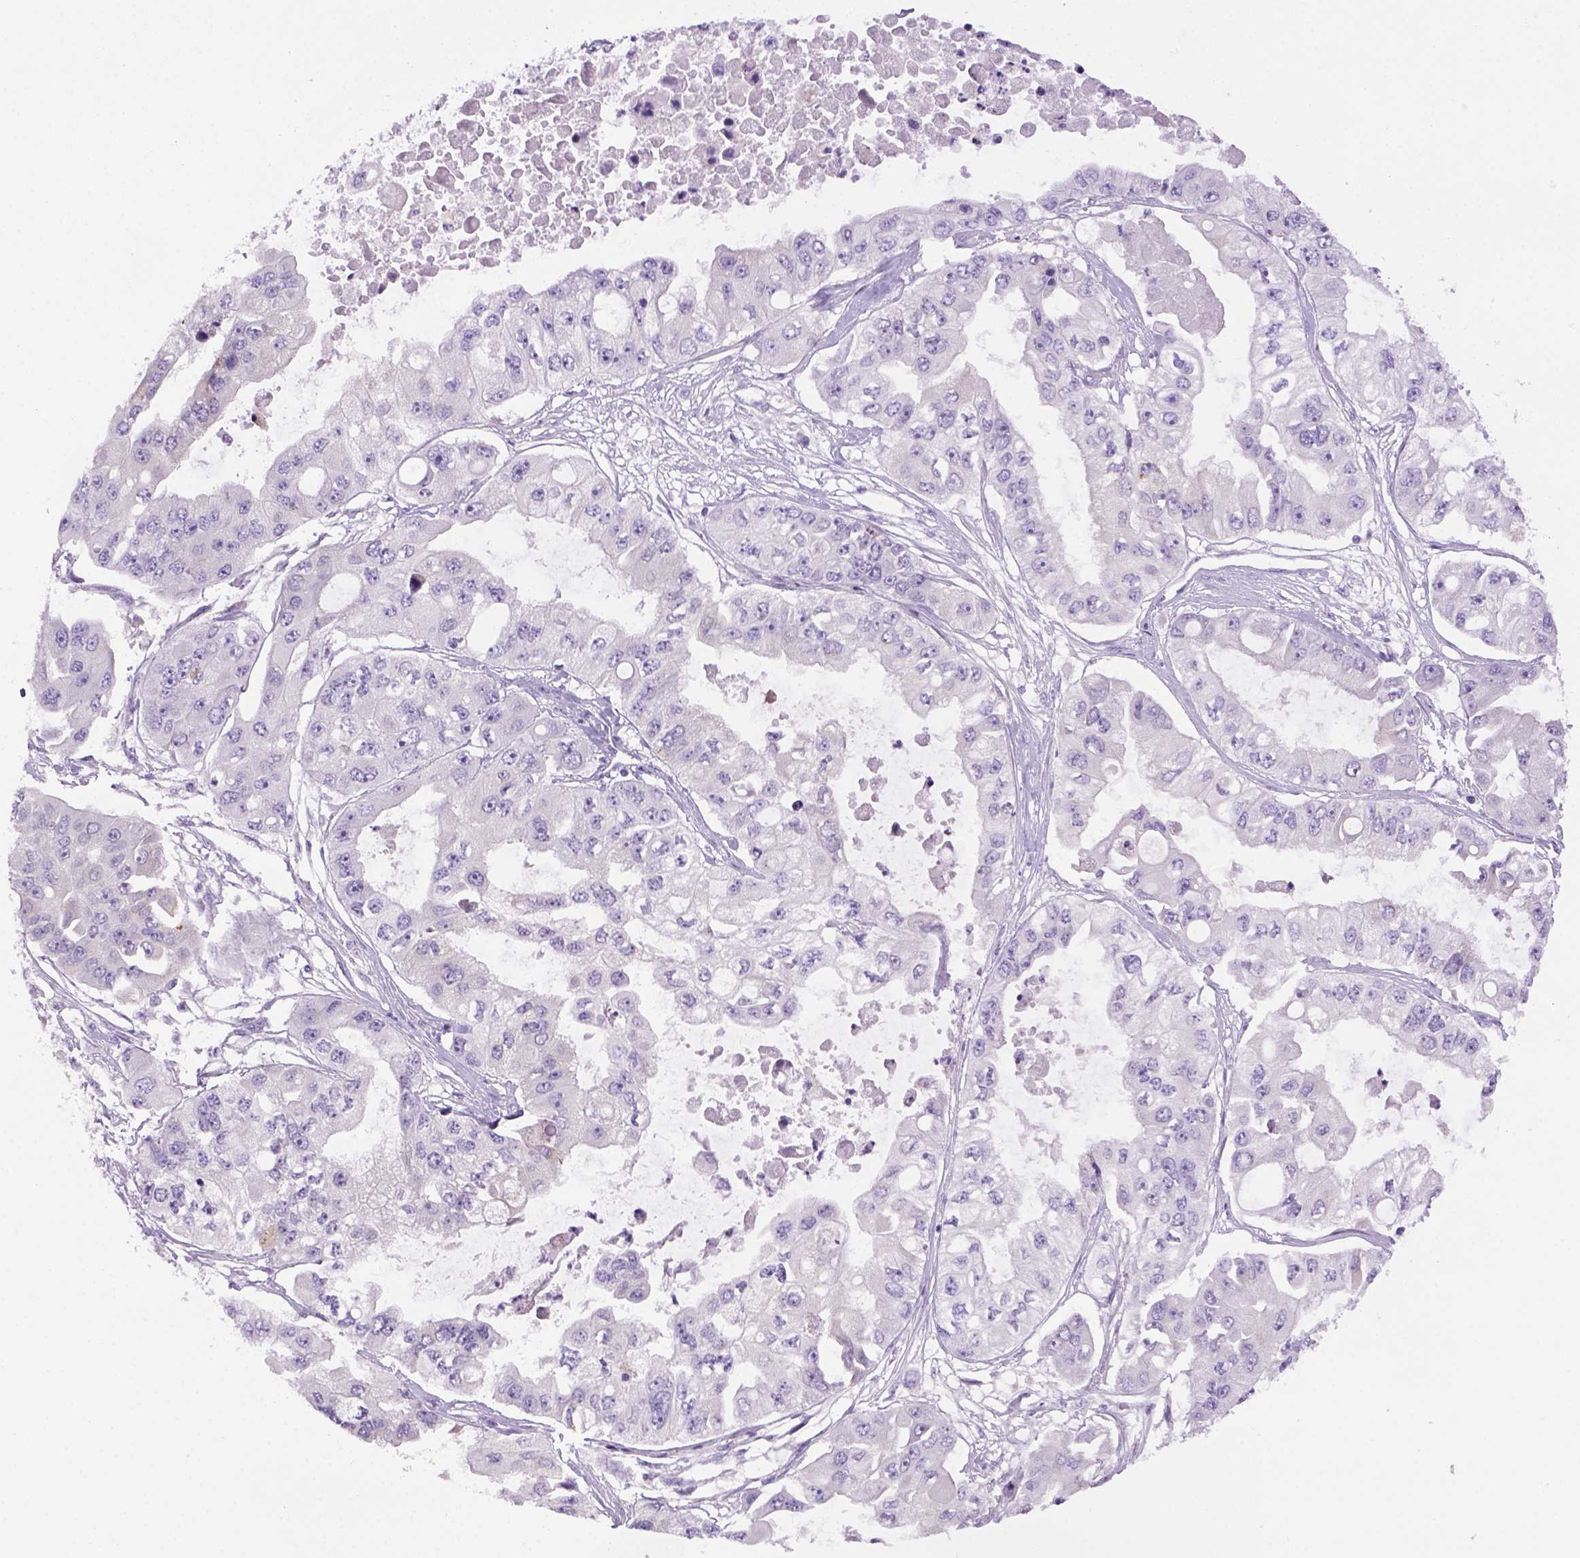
{"staining": {"intensity": "negative", "quantity": "none", "location": "none"}, "tissue": "ovarian cancer", "cell_type": "Tumor cells", "image_type": "cancer", "snomed": [{"axis": "morphology", "description": "Cystadenocarcinoma, serous, NOS"}, {"axis": "topography", "description": "Ovary"}], "caption": "A histopathology image of human ovarian serous cystadenocarcinoma is negative for staining in tumor cells.", "gene": "DNAH11", "patient": {"sex": "female", "age": 56}}